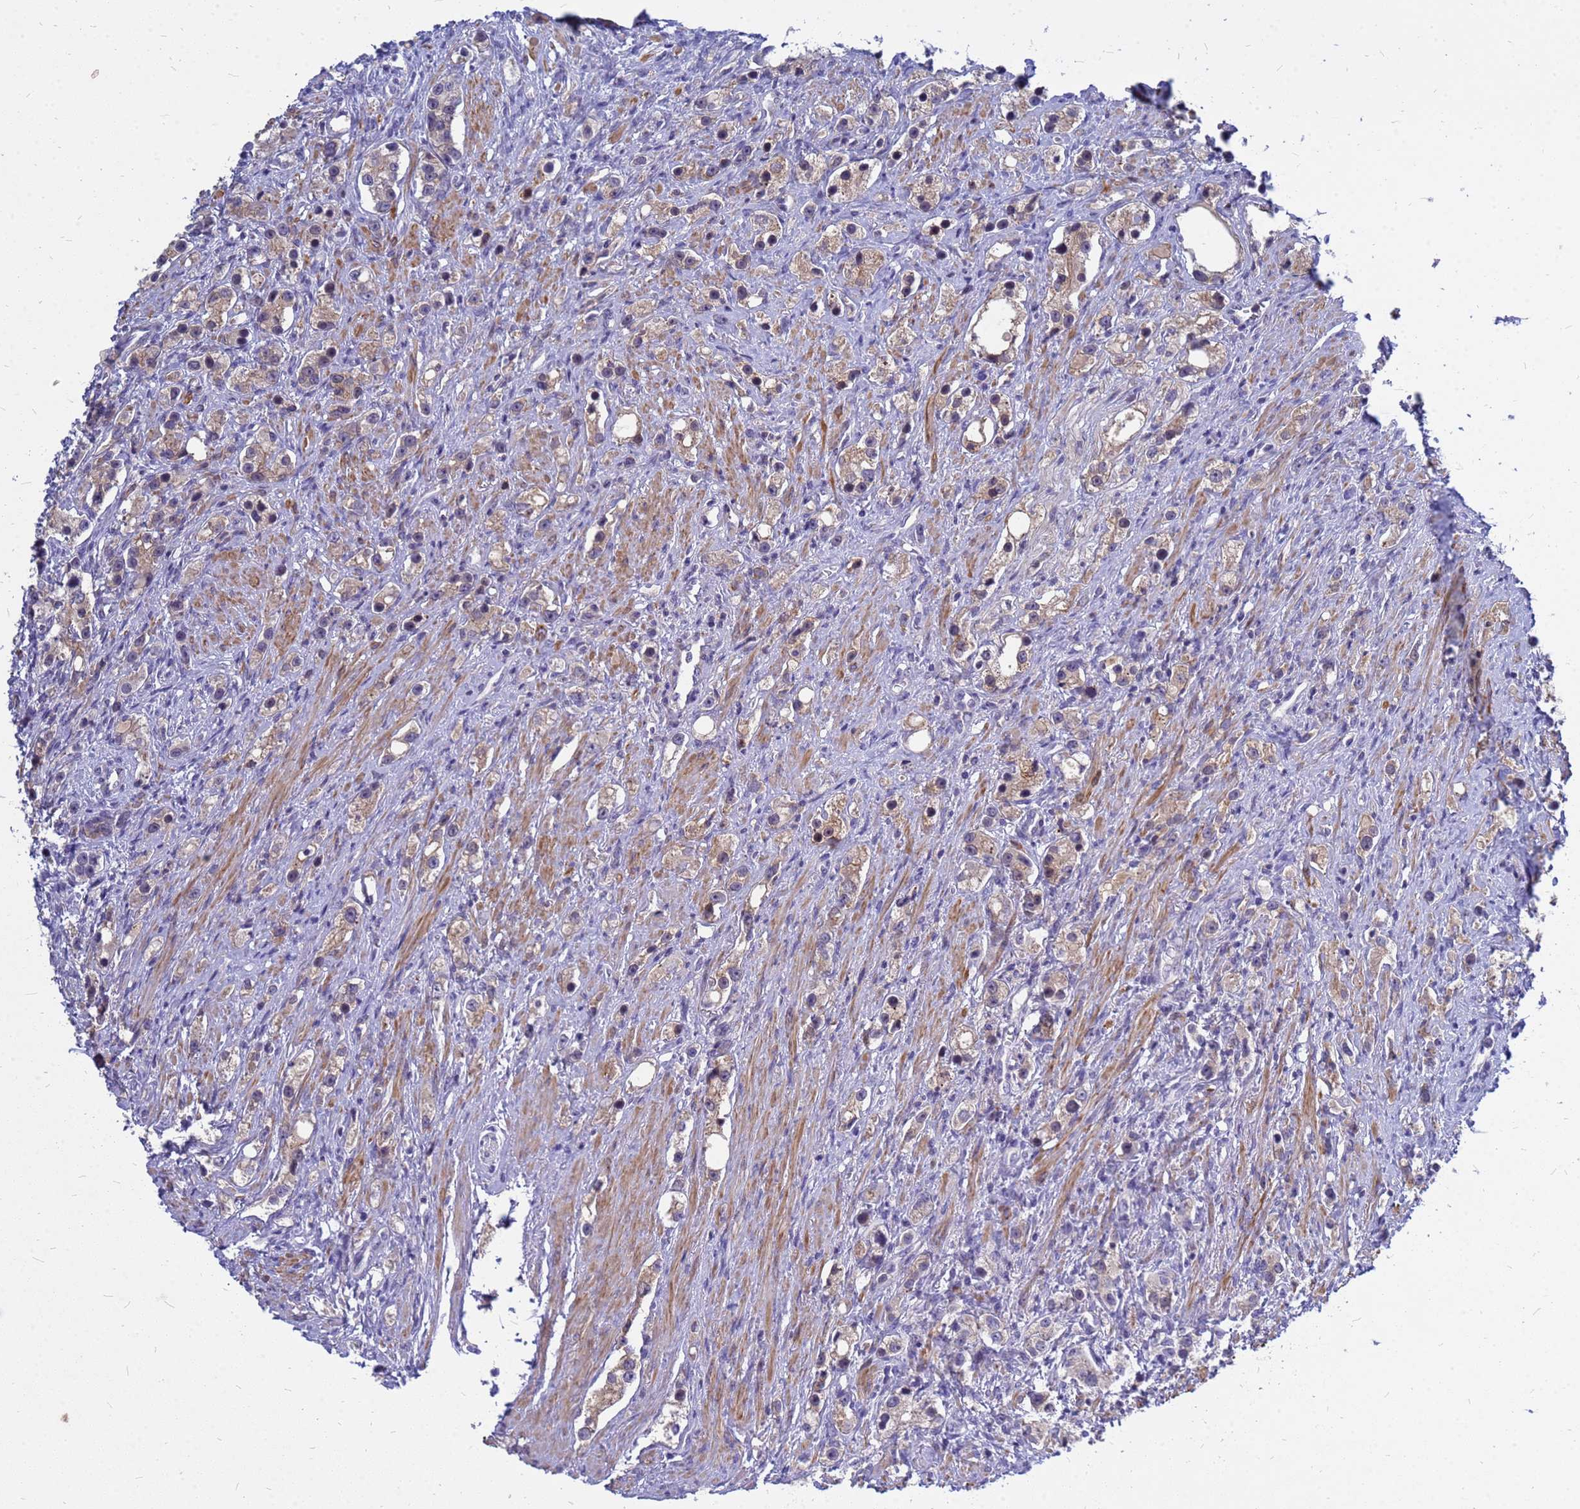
{"staining": {"intensity": "moderate", "quantity": "25%-75%", "location": "nuclear"}, "tissue": "prostate cancer", "cell_type": "Tumor cells", "image_type": "cancer", "snomed": [{"axis": "morphology", "description": "Adenocarcinoma, High grade"}, {"axis": "topography", "description": "Prostate"}], "caption": "Protein staining shows moderate nuclear positivity in about 25%-75% of tumor cells in adenocarcinoma (high-grade) (prostate).", "gene": "SRGAP3", "patient": {"sex": "male", "age": 63}}